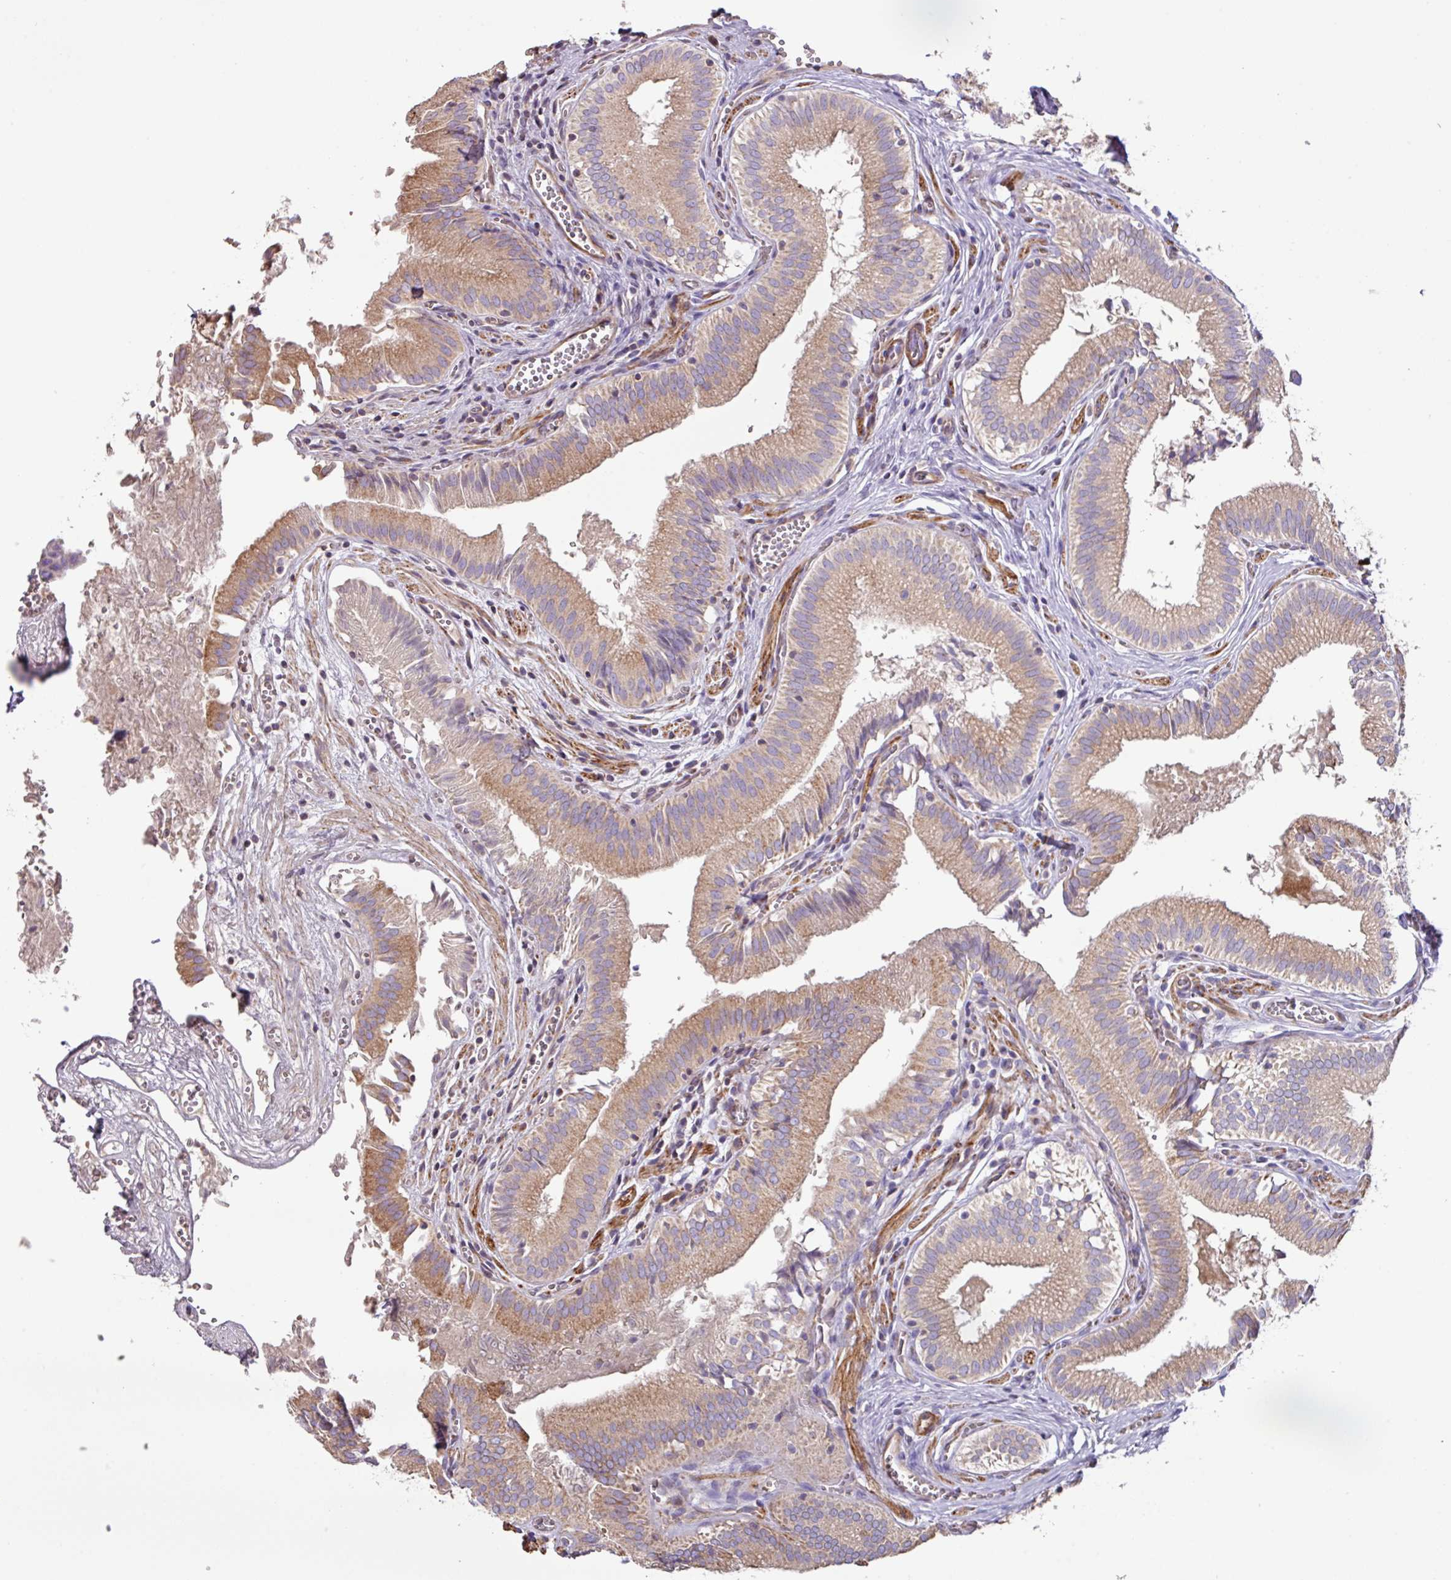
{"staining": {"intensity": "moderate", "quantity": ">75%", "location": "cytoplasmic/membranous"}, "tissue": "gallbladder", "cell_type": "Glandular cells", "image_type": "normal", "snomed": [{"axis": "morphology", "description": "Normal tissue, NOS"}, {"axis": "topography", "description": "Gallbladder"}, {"axis": "topography", "description": "Peripheral nerve tissue"}], "caption": "Moderate cytoplasmic/membranous expression for a protein is present in approximately >75% of glandular cells of normal gallbladder using immunohistochemistry (IHC).", "gene": "MRRF", "patient": {"sex": "male", "age": 17}}